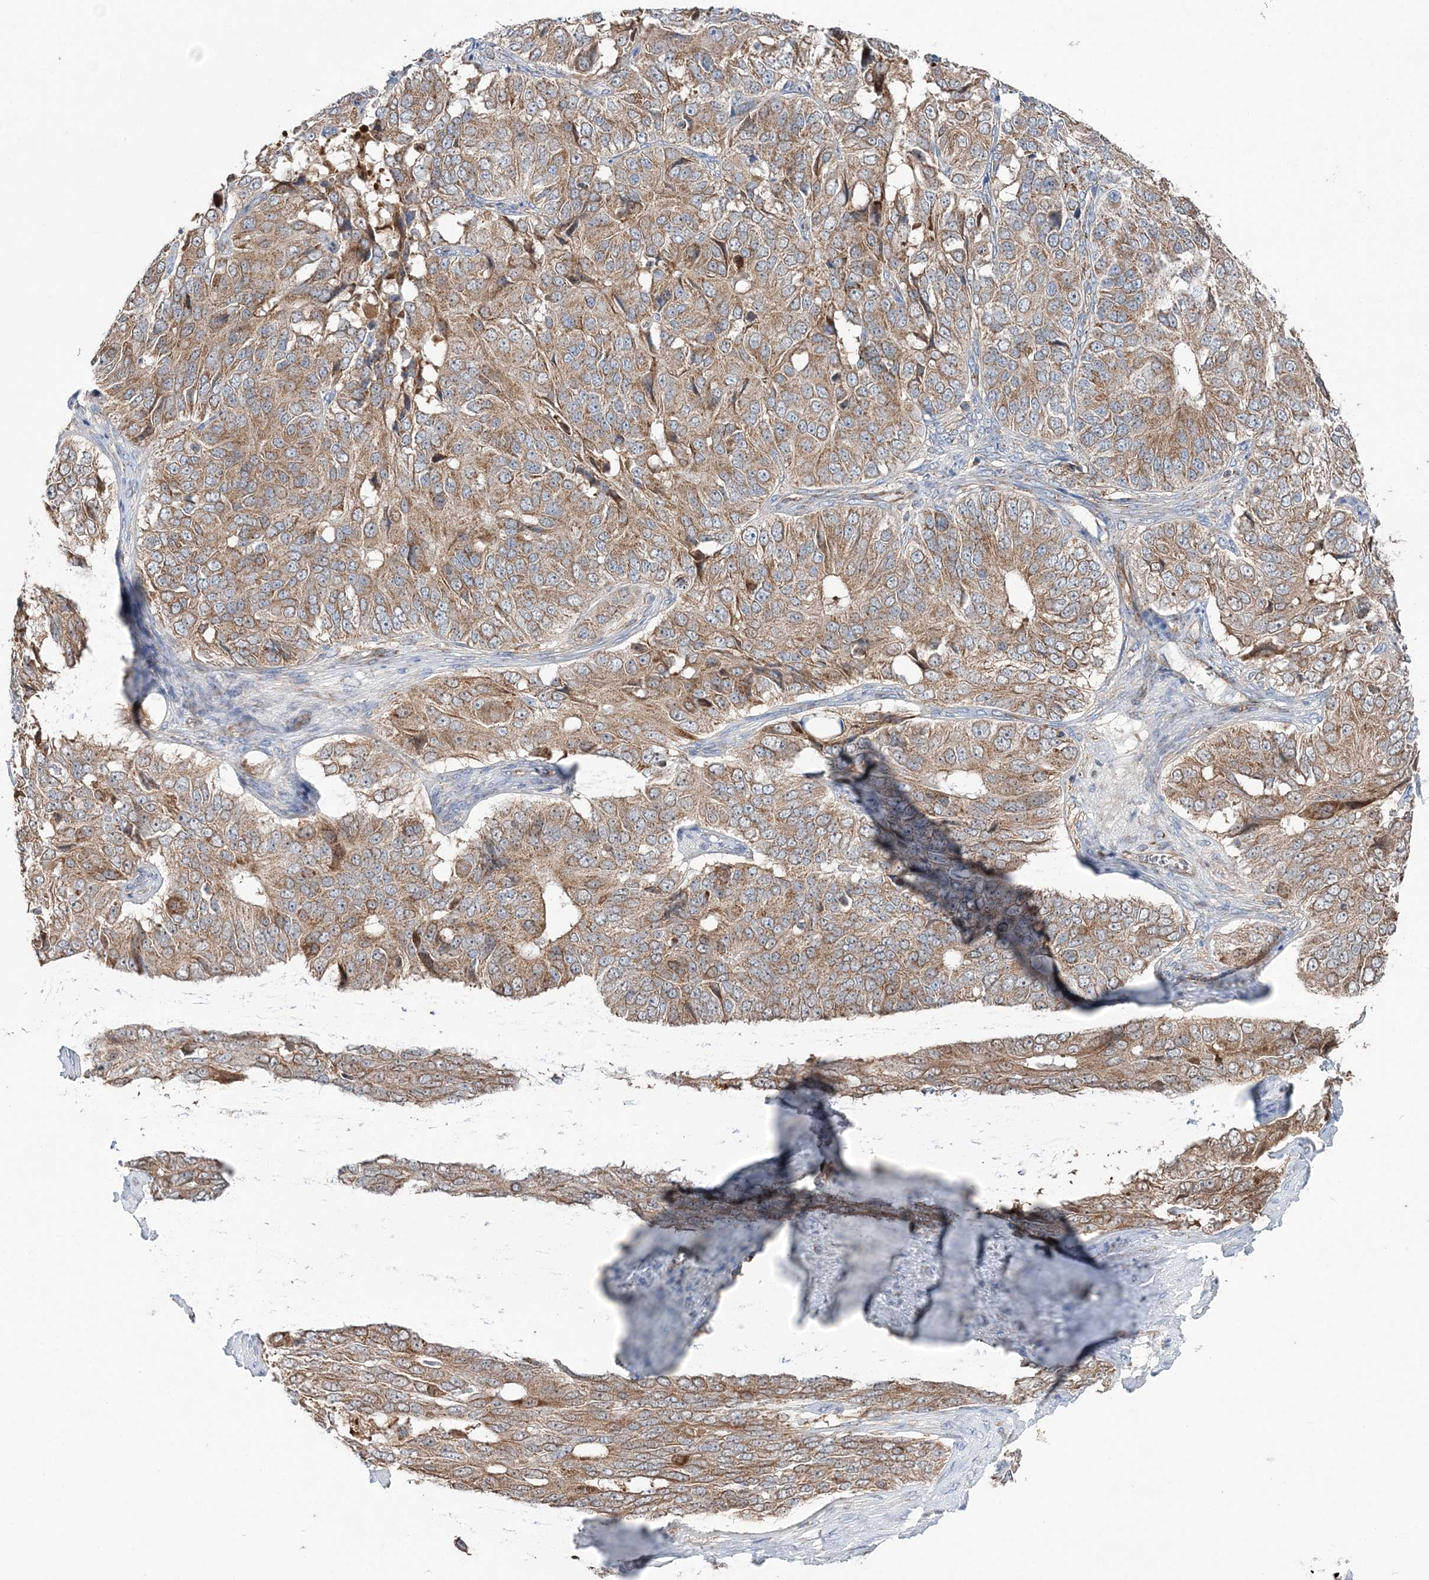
{"staining": {"intensity": "moderate", "quantity": ">75%", "location": "cytoplasmic/membranous"}, "tissue": "ovarian cancer", "cell_type": "Tumor cells", "image_type": "cancer", "snomed": [{"axis": "morphology", "description": "Carcinoma, endometroid"}, {"axis": "topography", "description": "Ovary"}], "caption": "Immunohistochemical staining of endometroid carcinoma (ovarian) demonstrates moderate cytoplasmic/membranous protein expression in approximately >75% of tumor cells.", "gene": "OPA1", "patient": {"sex": "female", "age": 51}}